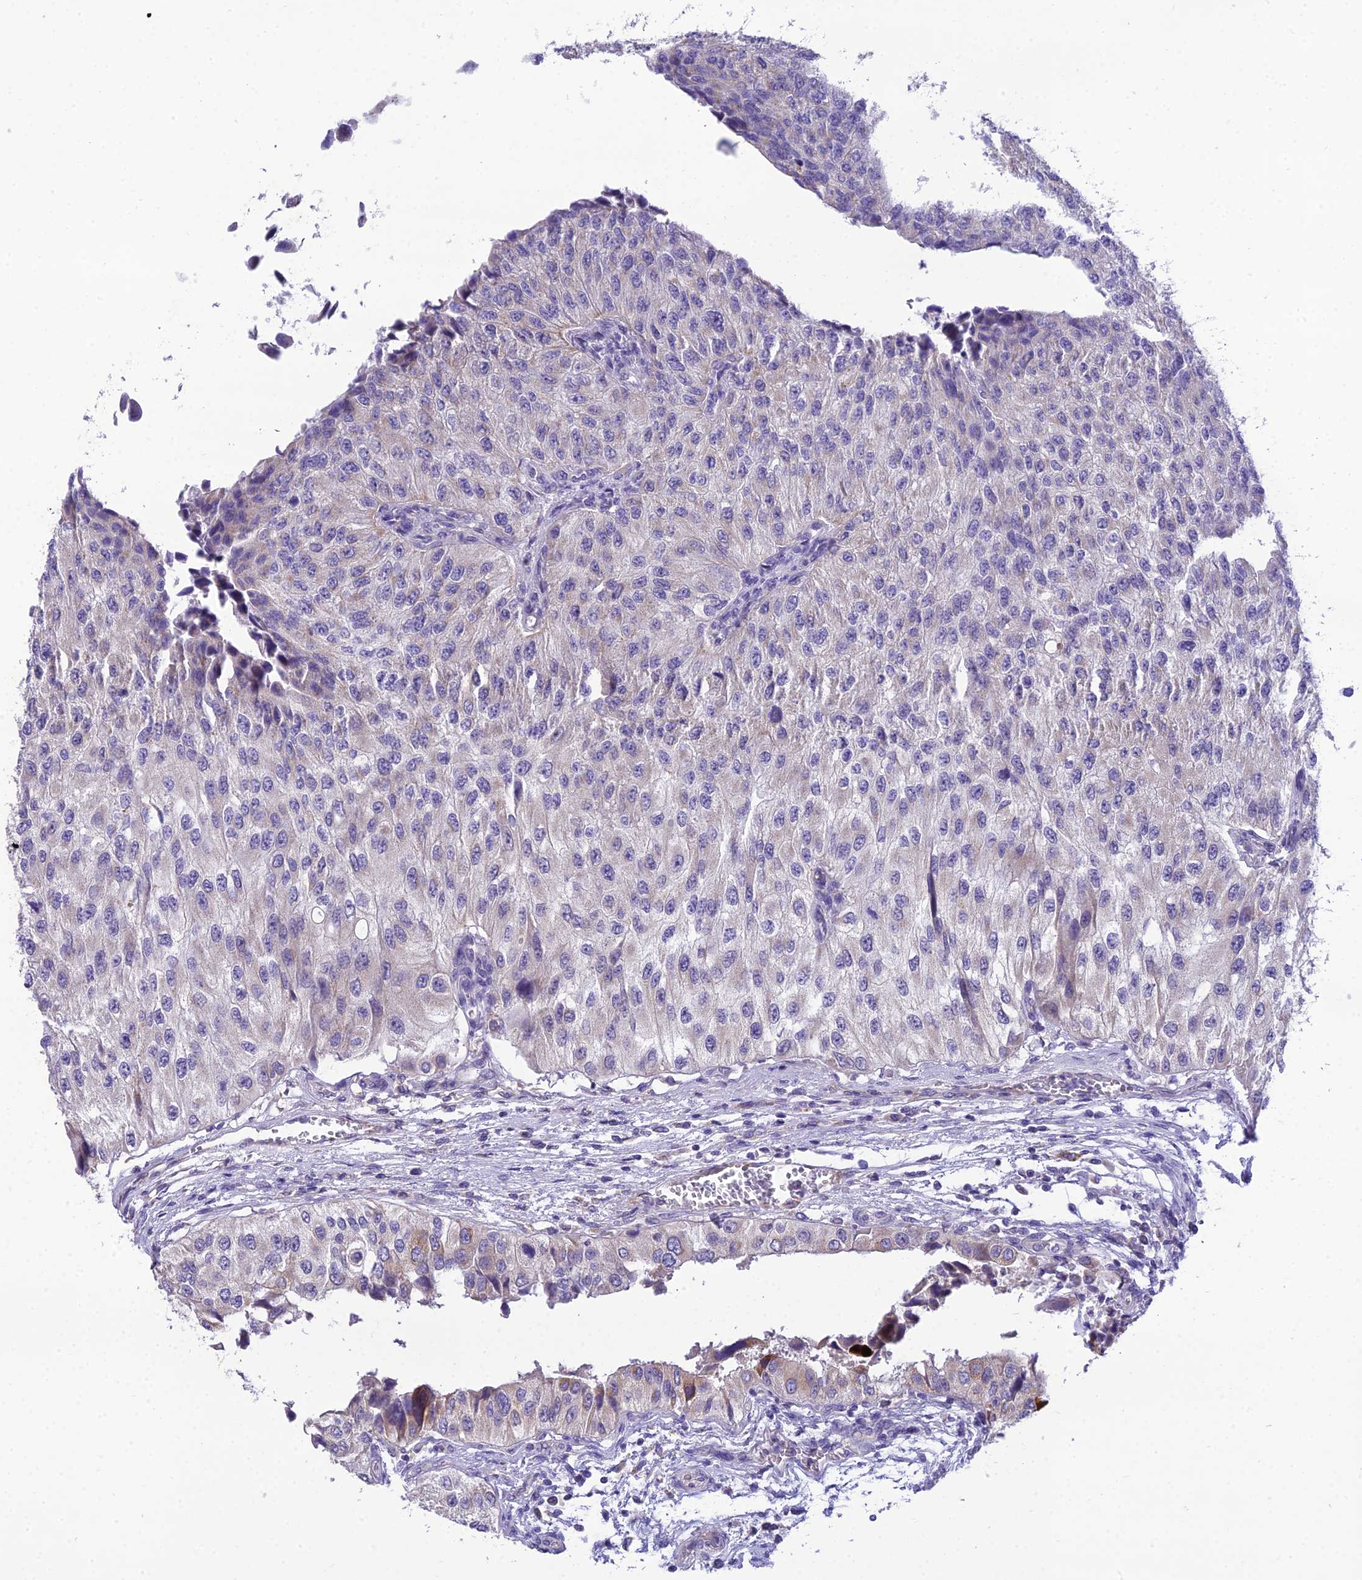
{"staining": {"intensity": "moderate", "quantity": "<25%", "location": "cytoplasmic/membranous"}, "tissue": "urothelial cancer", "cell_type": "Tumor cells", "image_type": "cancer", "snomed": [{"axis": "morphology", "description": "Urothelial carcinoma, High grade"}, {"axis": "topography", "description": "Kidney"}, {"axis": "topography", "description": "Urinary bladder"}], "caption": "A photomicrograph of human urothelial cancer stained for a protein displays moderate cytoplasmic/membranous brown staining in tumor cells.", "gene": "MIIP", "patient": {"sex": "male", "age": 77}}